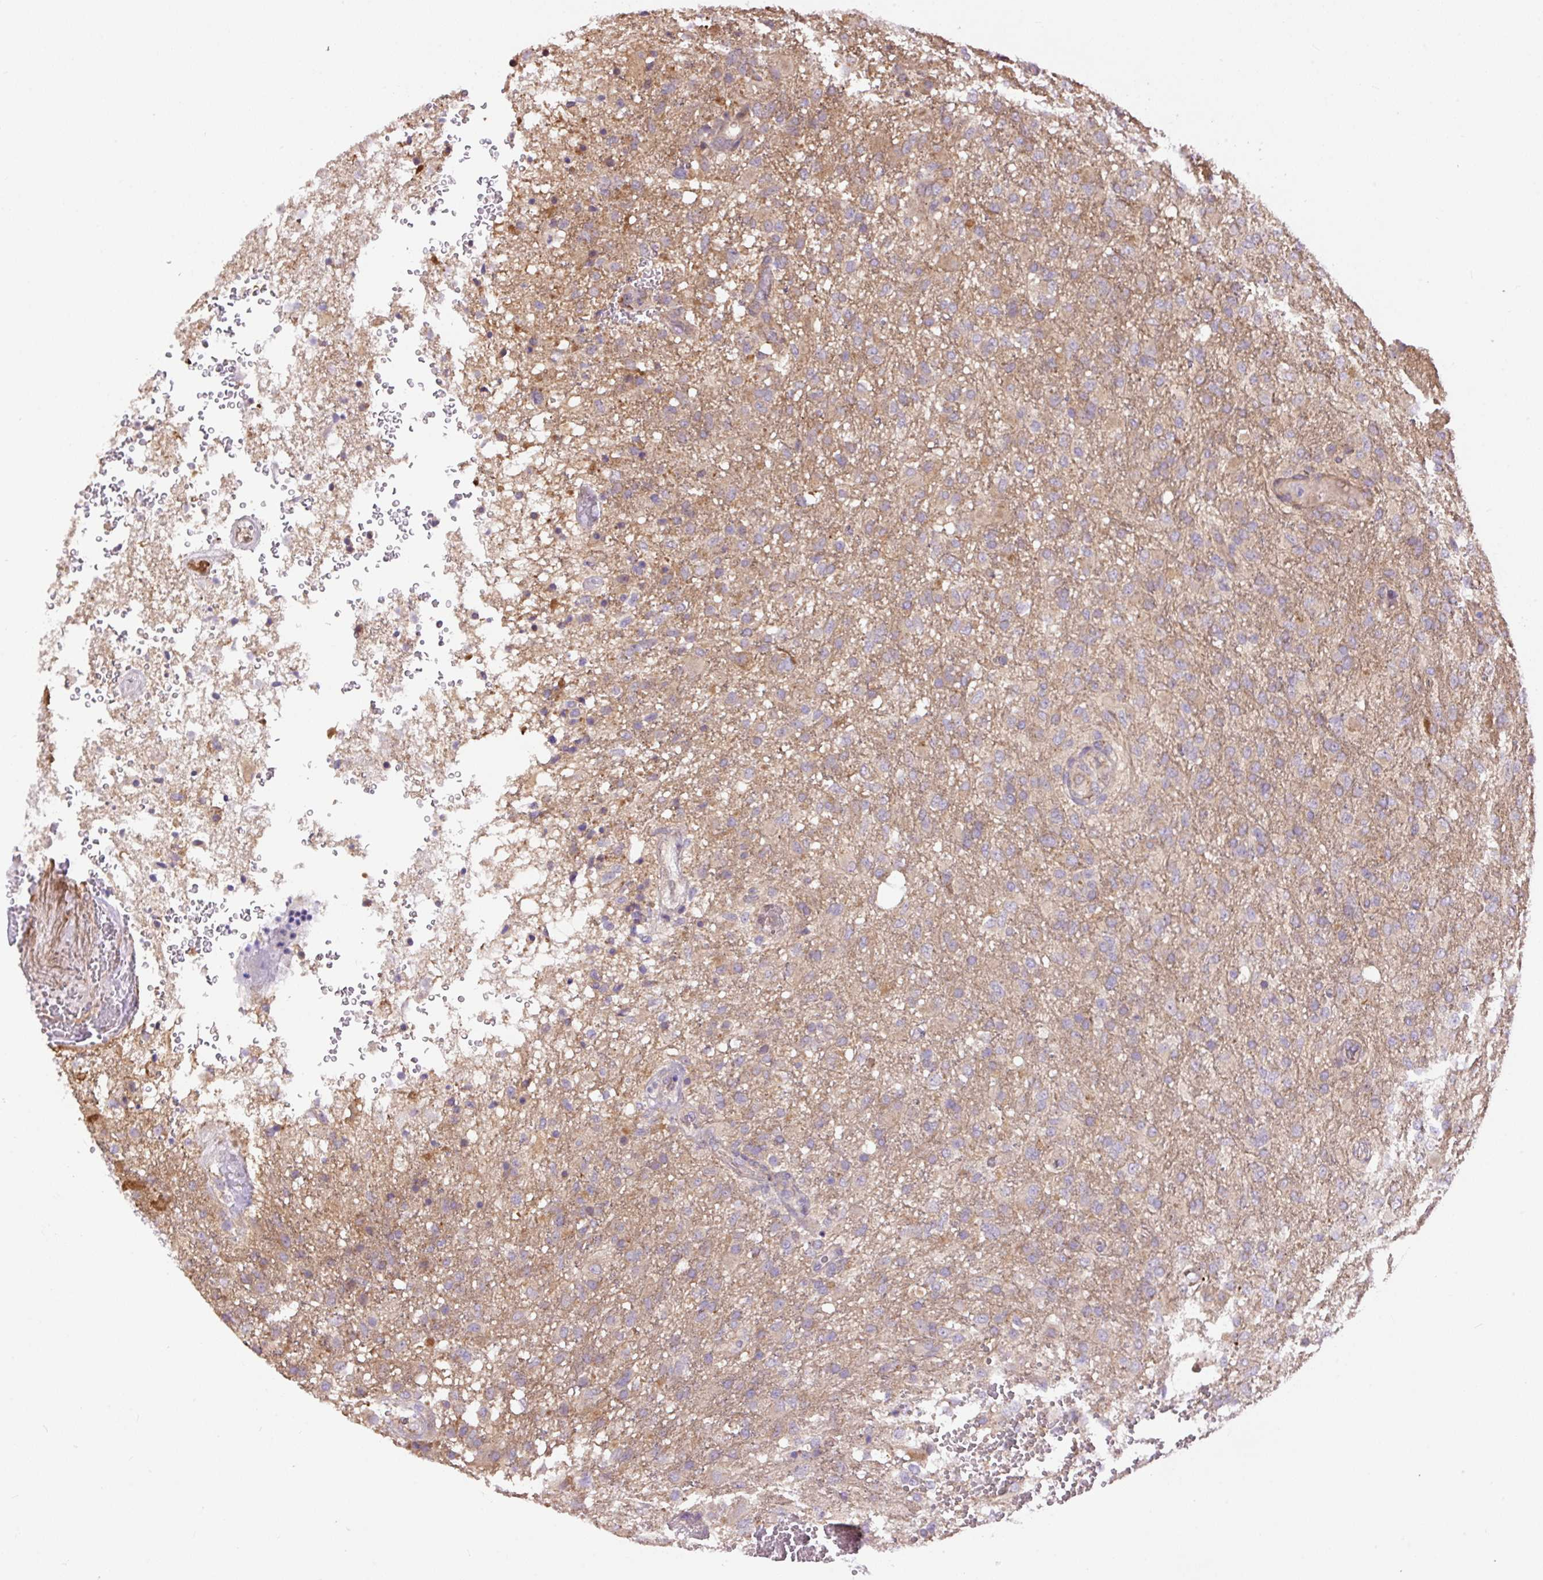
{"staining": {"intensity": "weak", "quantity": "<25%", "location": "cytoplasmic/membranous"}, "tissue": "glioma", "cell_type": "Tumor cells", "image_type": "cancer", "snomed": [{"axis": "morphology", "description": "Glioma, malignant, High grade"}, {"axis": "topography", "description": "Brain"}], "caption": "Micrograph shows no protein staining in tumor cells of glioma tissue.", "gene": "PPME1", "patient": {"sex": "female", "age": 74}}